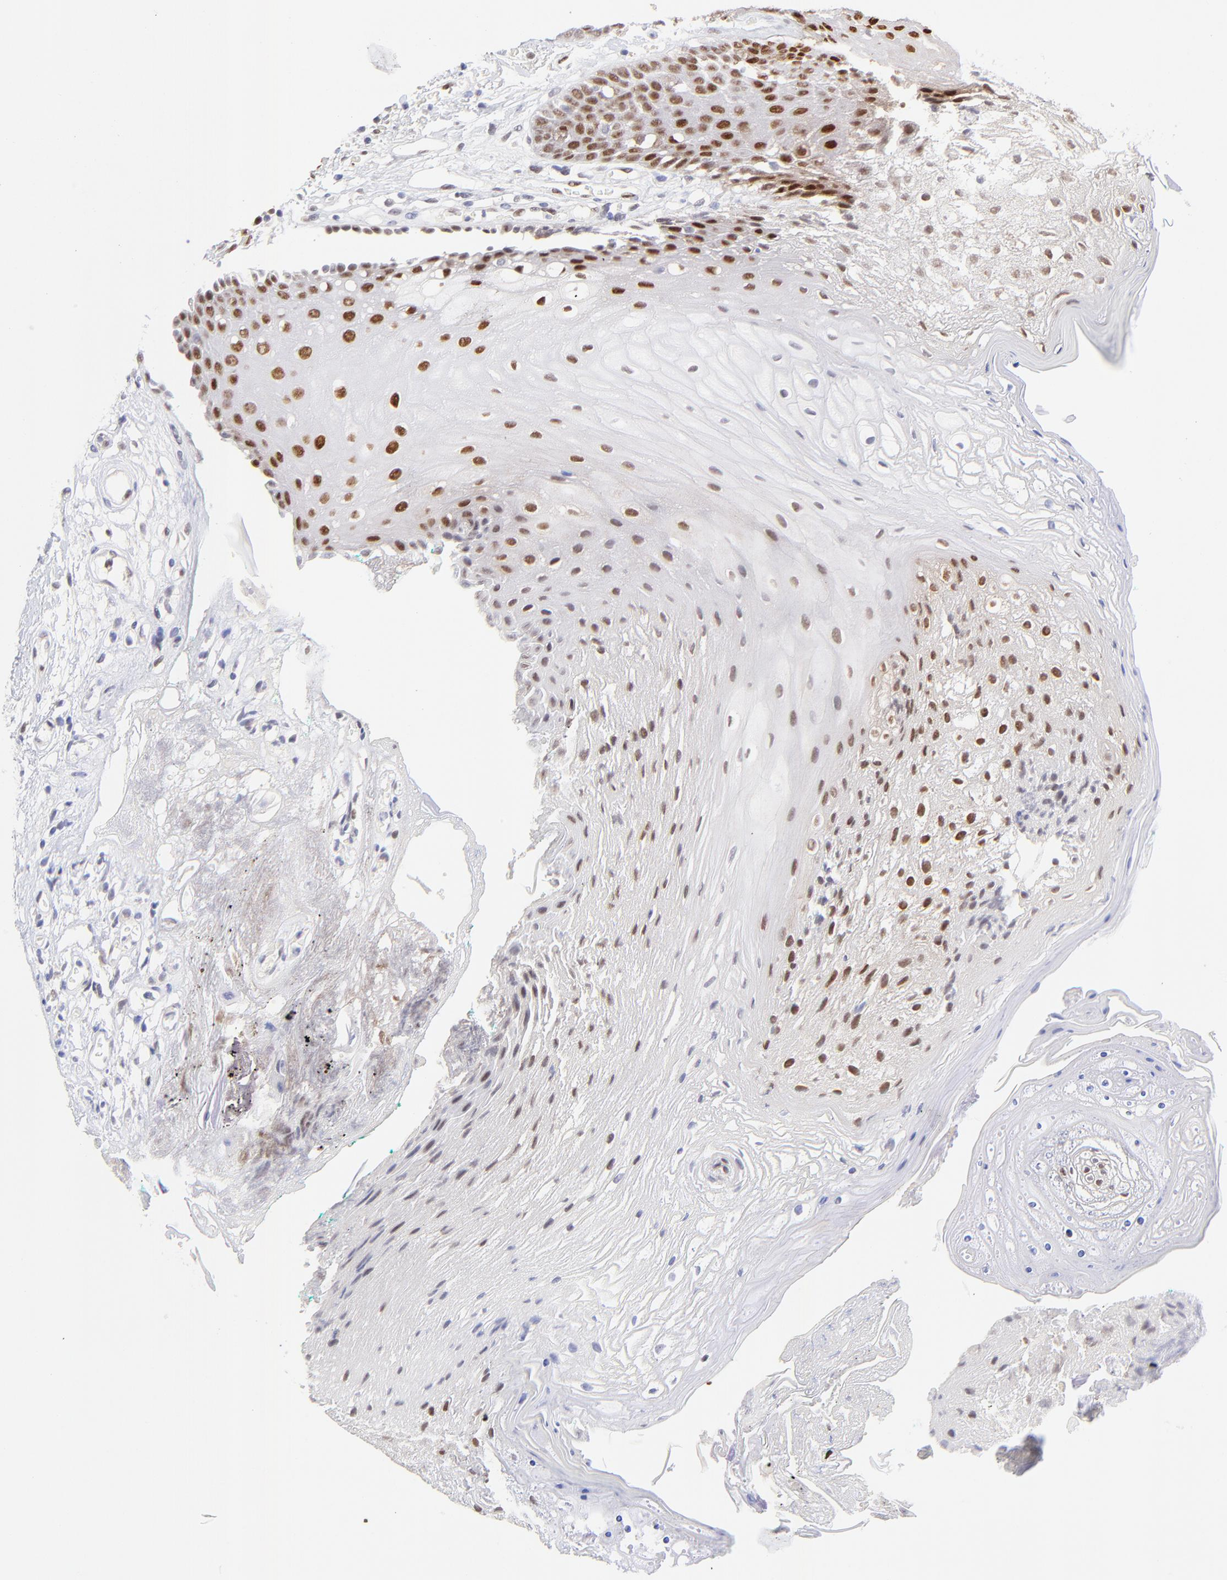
{"staining": {"intensity": "strong", "quantity": "25%-75%", "location": "nuclear"}, "tissue": "oral mucosa", "cell_type": "Squamous epithelial cells", "image_type": "normal", "snomed": [{"axis": "morphology", "description": "Normal tissue, NOS"}, {"axis": "morphology", "description": "Squamous cell carcinoma, NOS"}, {"axis": "topography", "description": "Skeletal muscle"}, {"axis": "topography", "description": "Oral tissue"}, {"axis": "topography", "description": "Head-Neck"}], "caption": "Oral mucosa was stained to show a protein in brown. There is high levels of strong nuclear positivity in about 25%-75% of squamous epithelial cells. (DAB (3,3'-diaminobenzidine) IHC with brightfield microscopy, high magnification).", "gene": "KLF4", "patient": {"sex": "female", "age": 84}}